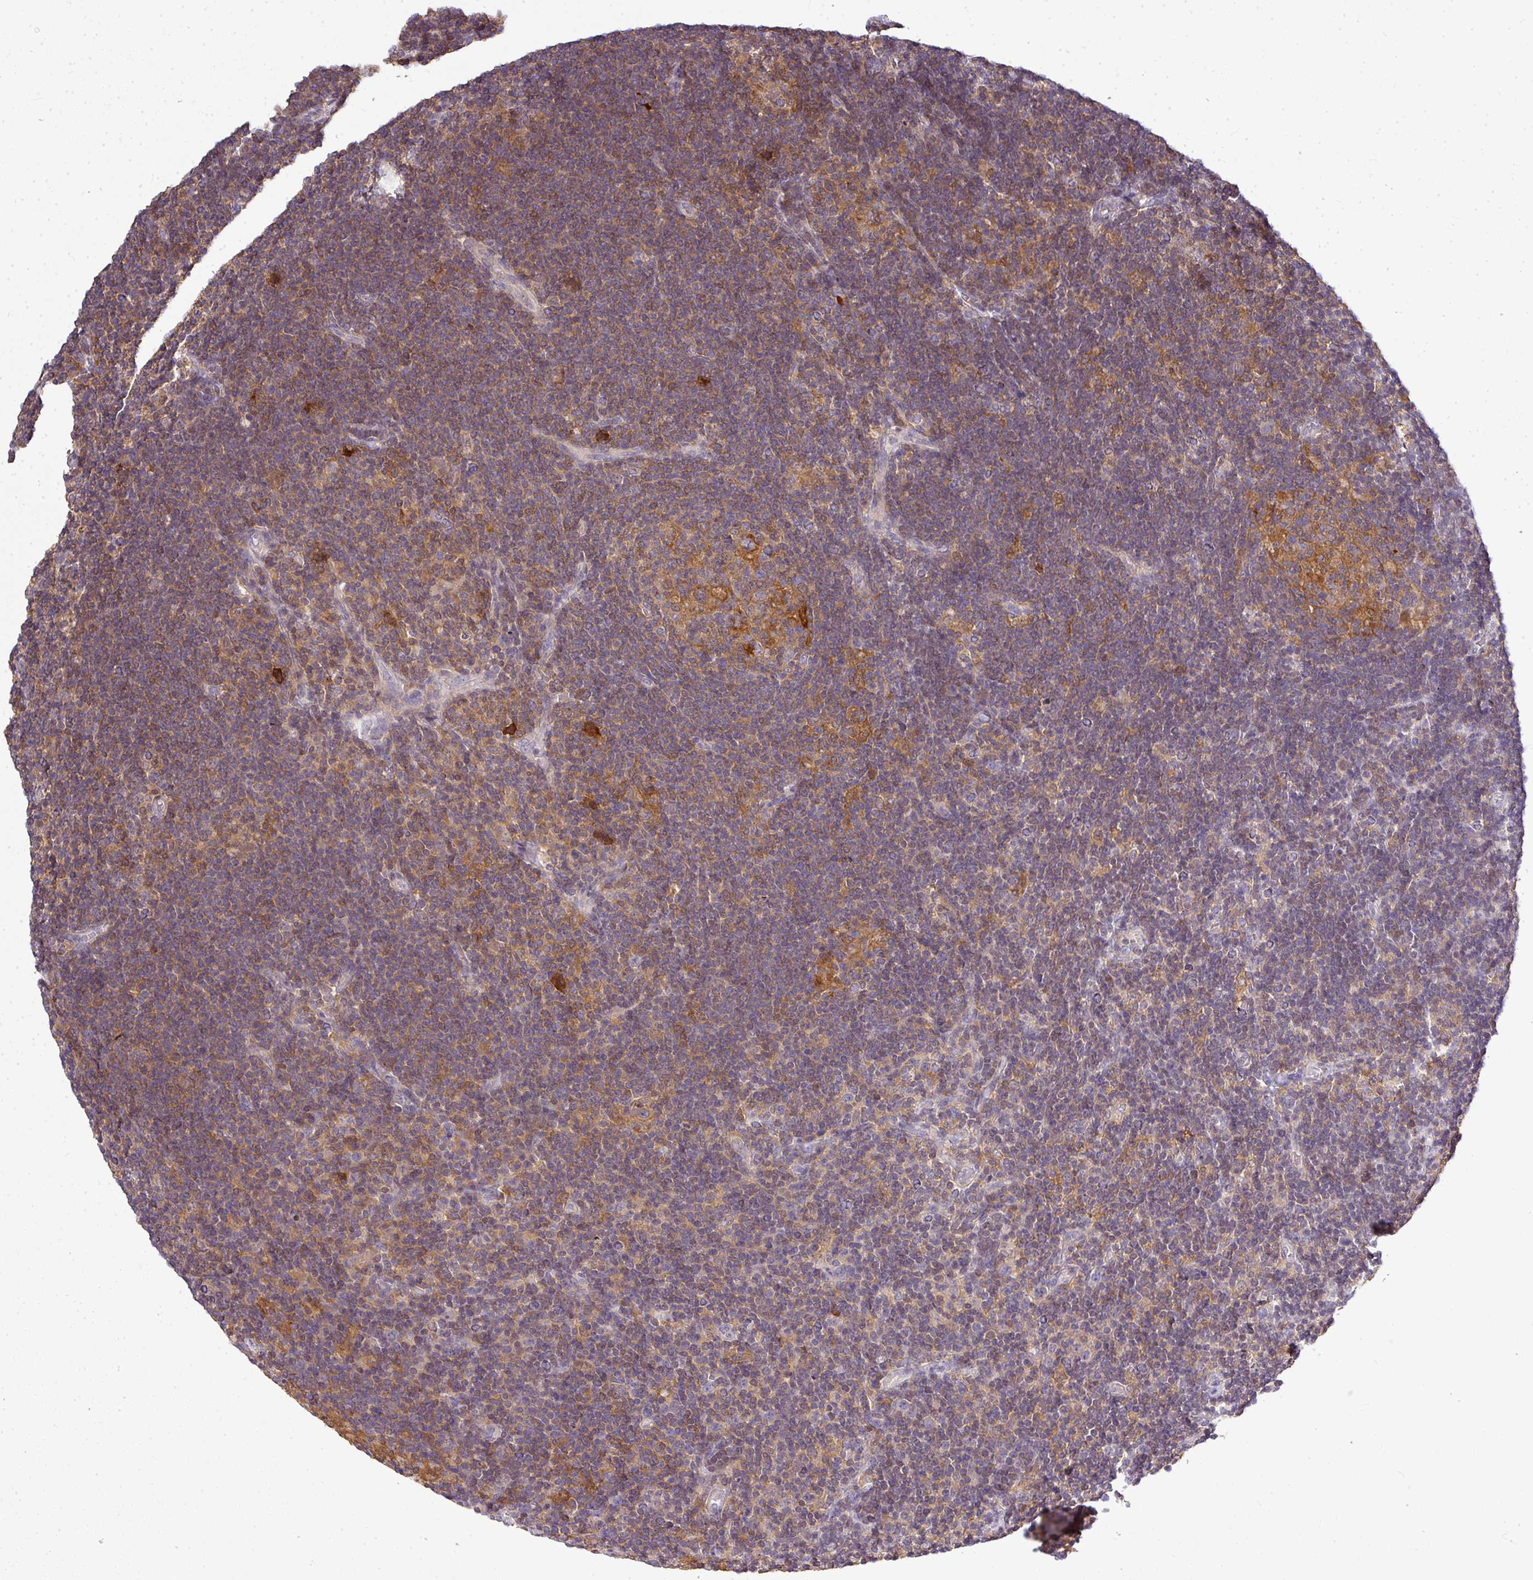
{"staining": {"intensity": "negative", "quantity": "none", "location": "none"}, "tissue": "lymphoma", "cell_type": "Tumor cells", "image_type": "cancer", "snomed": [{"axis": "morphology", "description": "Hodgkin's disease, NOS"}, {"axis": "topography", "description": "Lymph node"}], "caption": "Human lymphoma stained for a protein using immunohistochemistry (IHC) demonstrates no staining in tumor cells.", "gene": "STAT5A", "patient": {"sex": "female", "age": 57}}